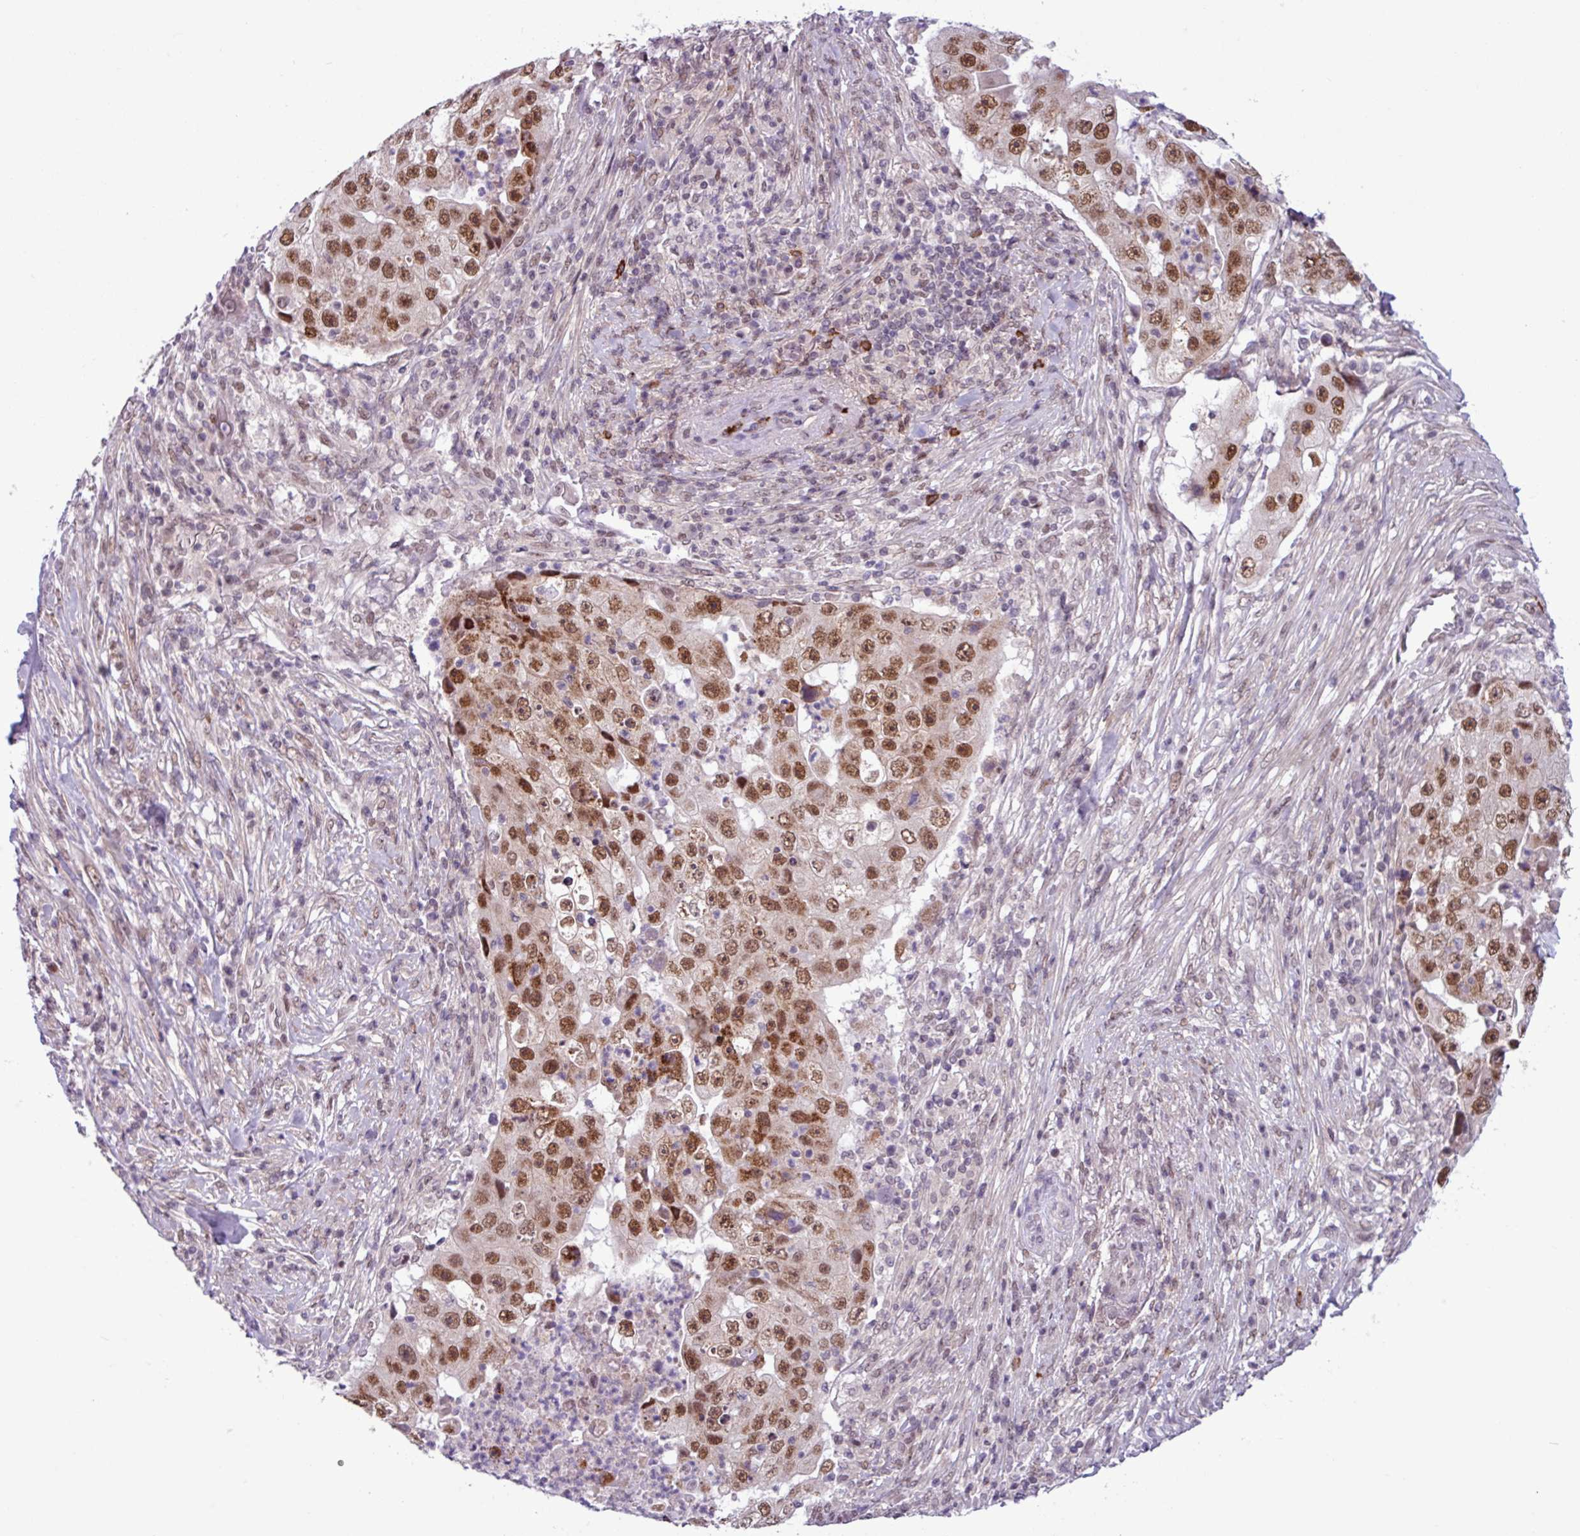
{"staining": {"intensity": "moderate", "quantity": ">75%", "location": "nuclear"}, "tissue": "lung cancer", "cell_type": "Tumor cells", "image_type": "cancer", "snomed": [{"axis": "morphology", "description": "Squamous cell carcinoma, NOS"}, {"axis": "topography", "description": "Lung"}], "caption": "IHC image of lung cancer (squamous cell carcinoma) stained for a protein (brown), which demonstrates medium levels of moderate nuclear positivity in about >75% of tumor cells.", "gene": "NOTCH2", "patient": {"sex": "male", "age": 64}}